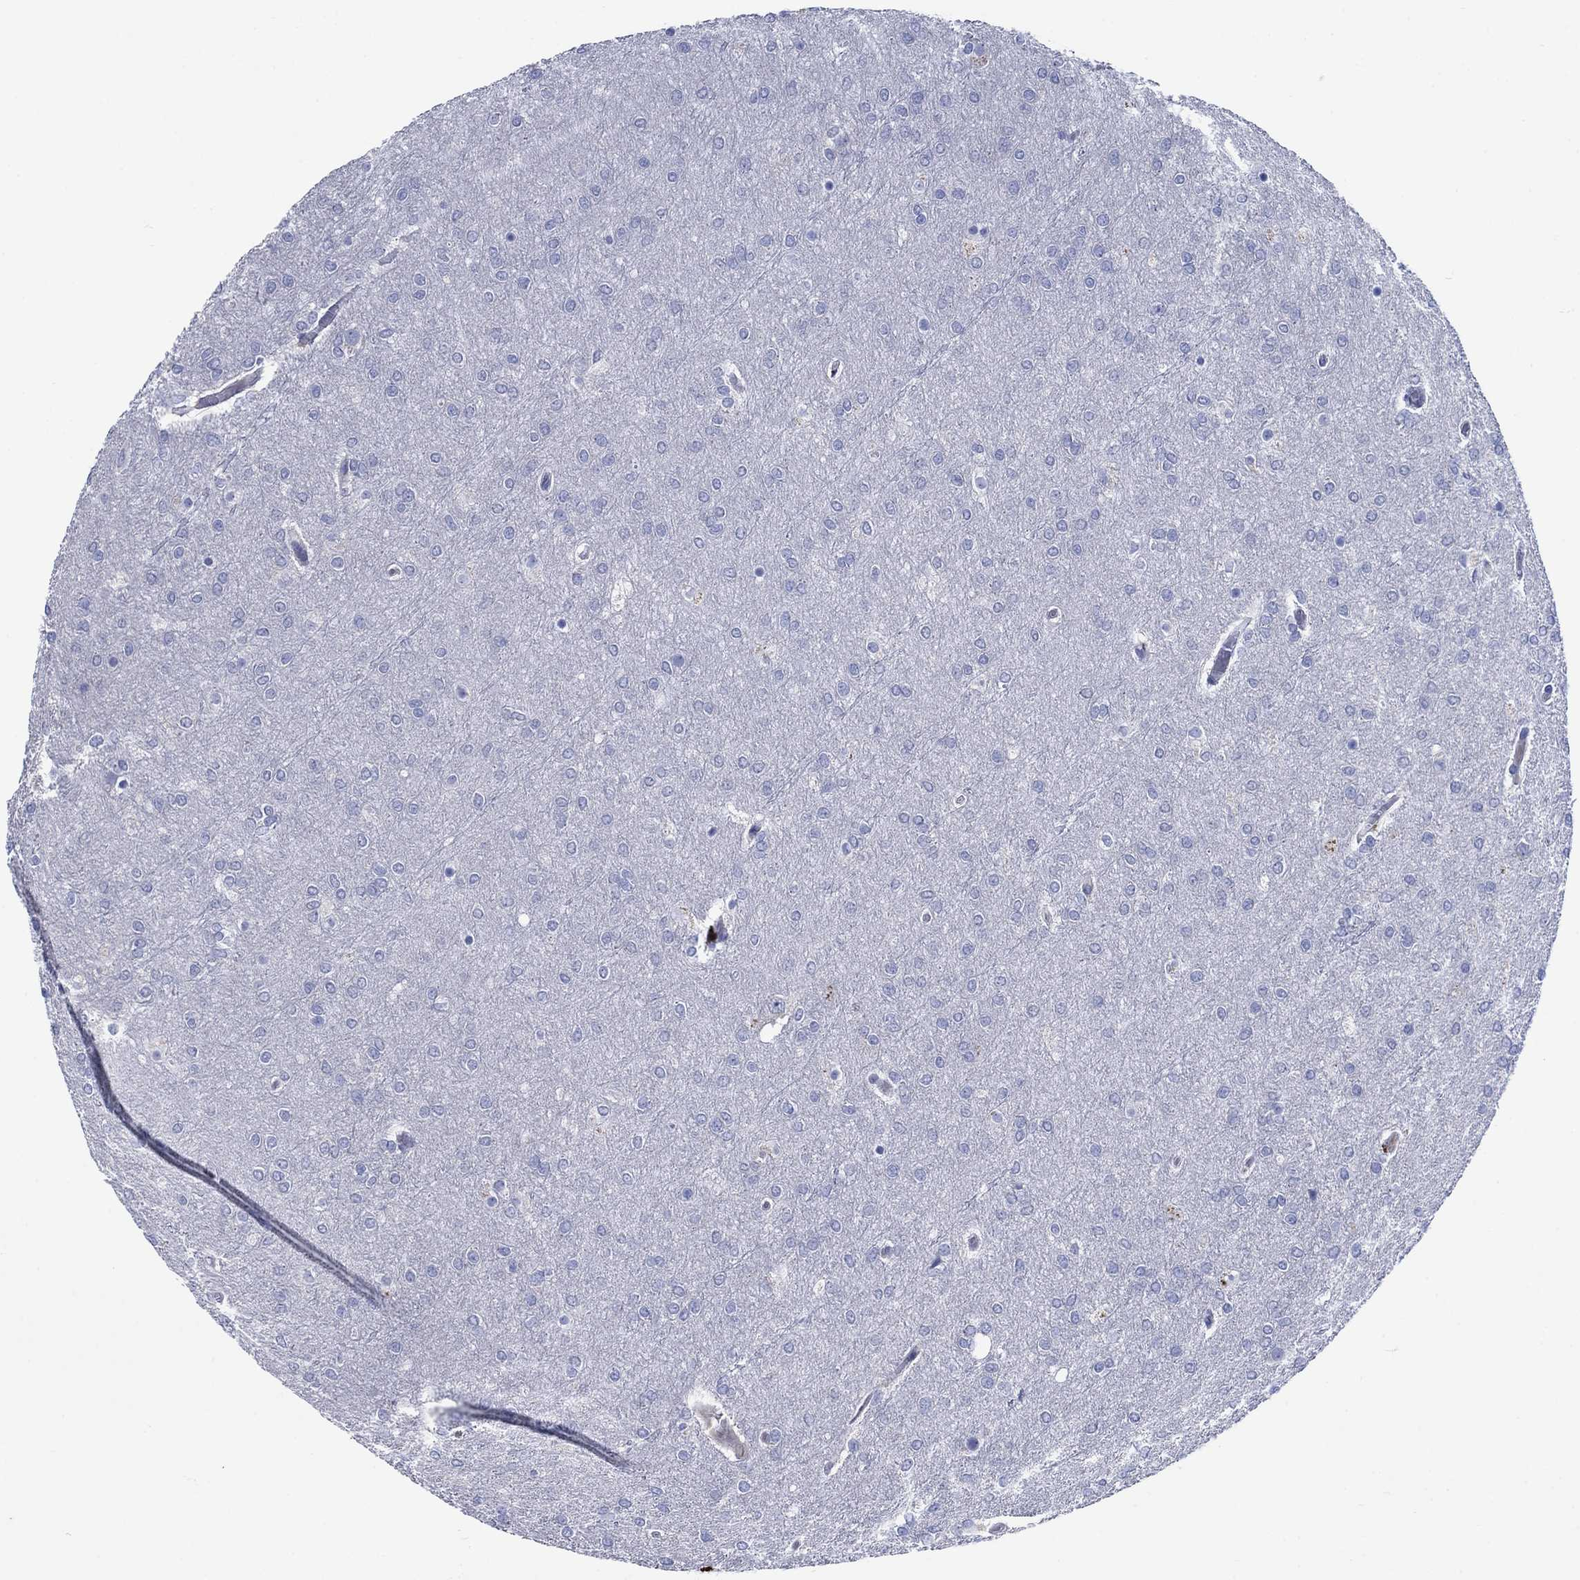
{"staining": {"intensity": "negative", "quantity": "none", "location": "none"}, "tissue": "glioma", "cell_type": "Tumor cells", "image_type": "cancer", "snomed": [{"axis": "morphology", "description": "Glioma, malignant, High grade"}, {"axis": "topography", "description": "Brain"}], "caption": "Tumor cells show no significant positivity in malignant glioma (high-grade).", "gene": "TRIM16", "patient": {"sex": "female", "age": 61}}